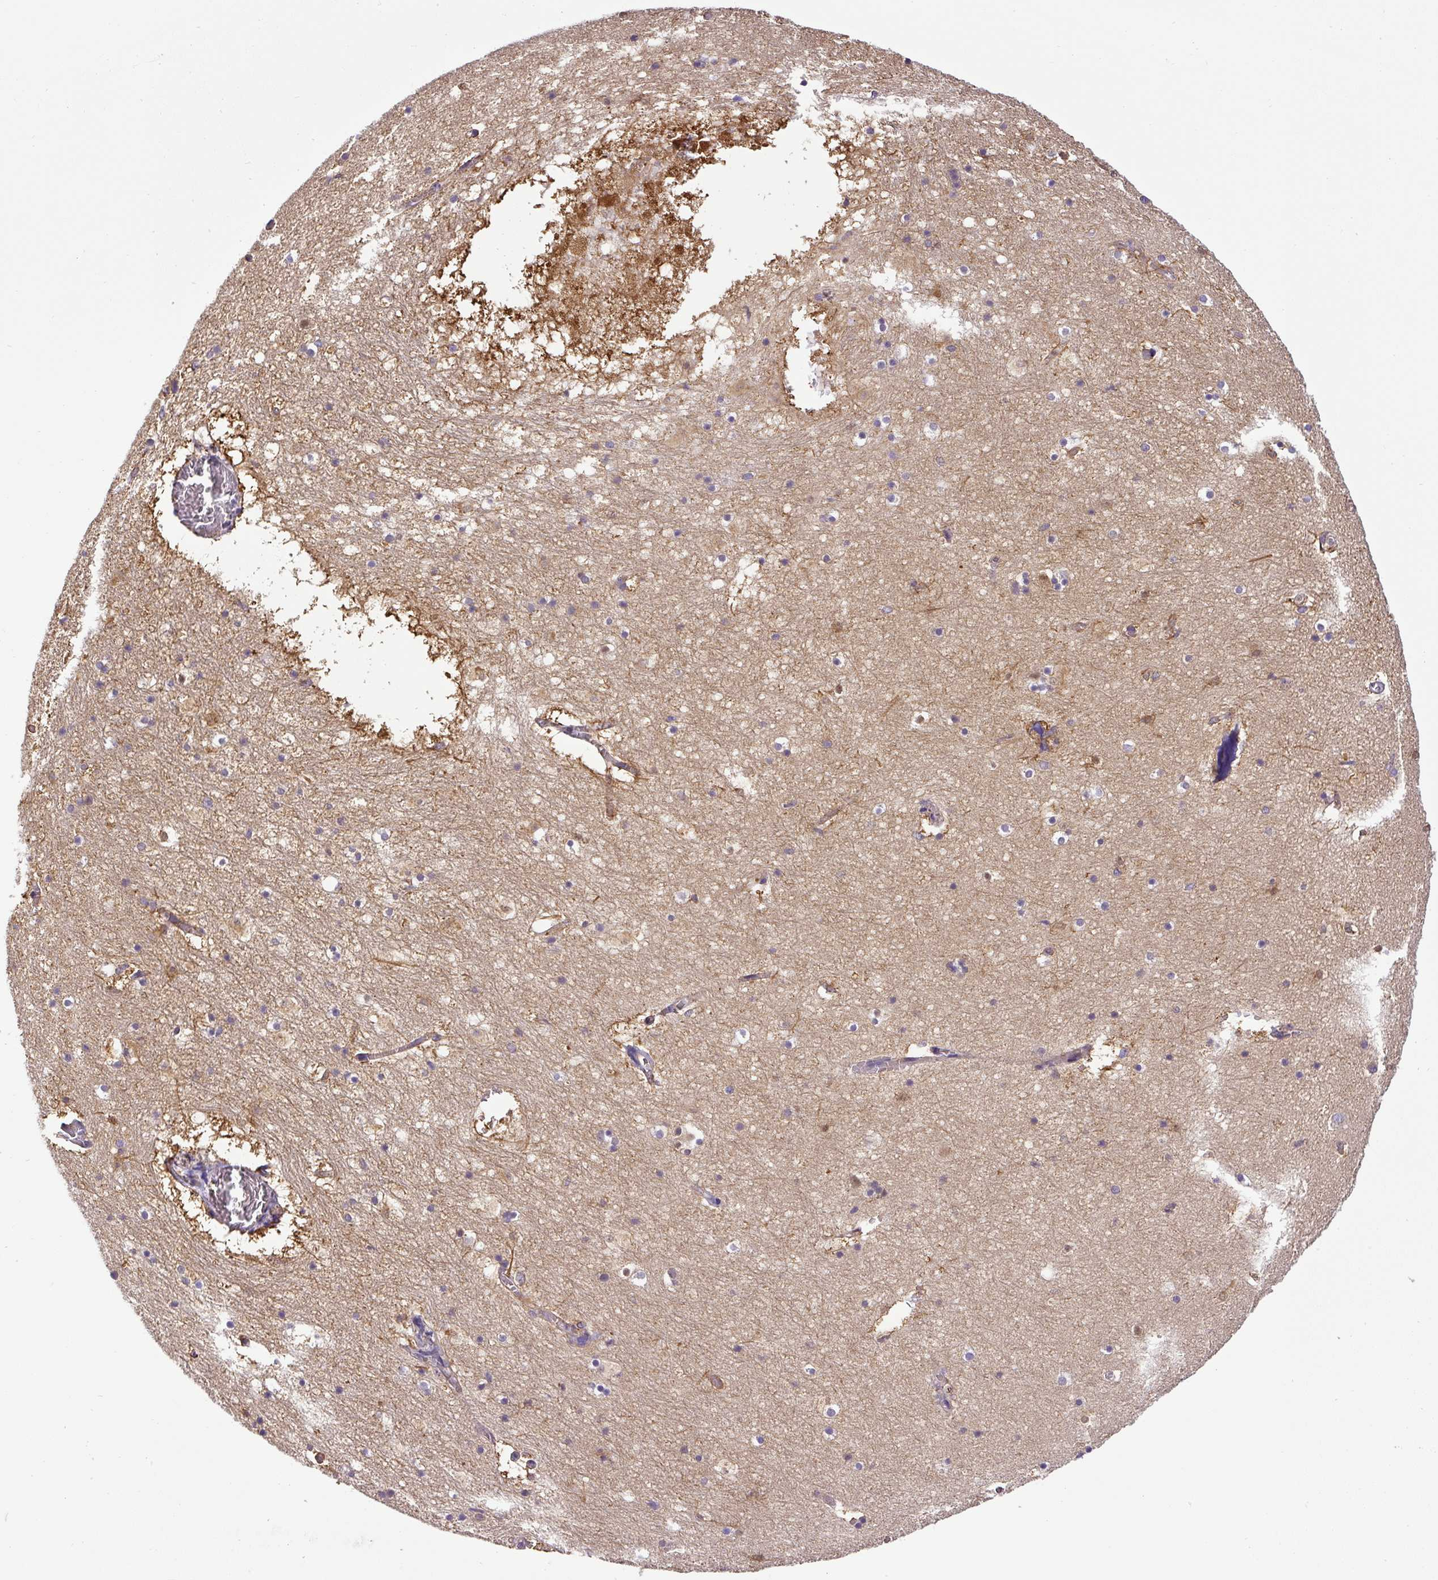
{"staining": {"intensity": "negative", "quantity": "none", "location": "none"}, "tissue": "hippocampus", "cell_type": "Glial cells", "image_type": "normal", "snomed": [{"axis": "morphology", "description": "Normal tissue, NOS"}, {"axis": "topography", "description": "Hippocampus"}], "caption": "A high-resolution photomicrograph shows immunohistochemistry (IHC) staining of normal hippocampus, which displays no significant positivity in glial cells. (Stains: DAB (3,3'-diaminobenzidine) IHC with hematoxylin counter stain, Microscopy: brightfield microscopy at high magnification).", "gene": "DCTN1", "patient": {"sex": "female", "age": 52}}